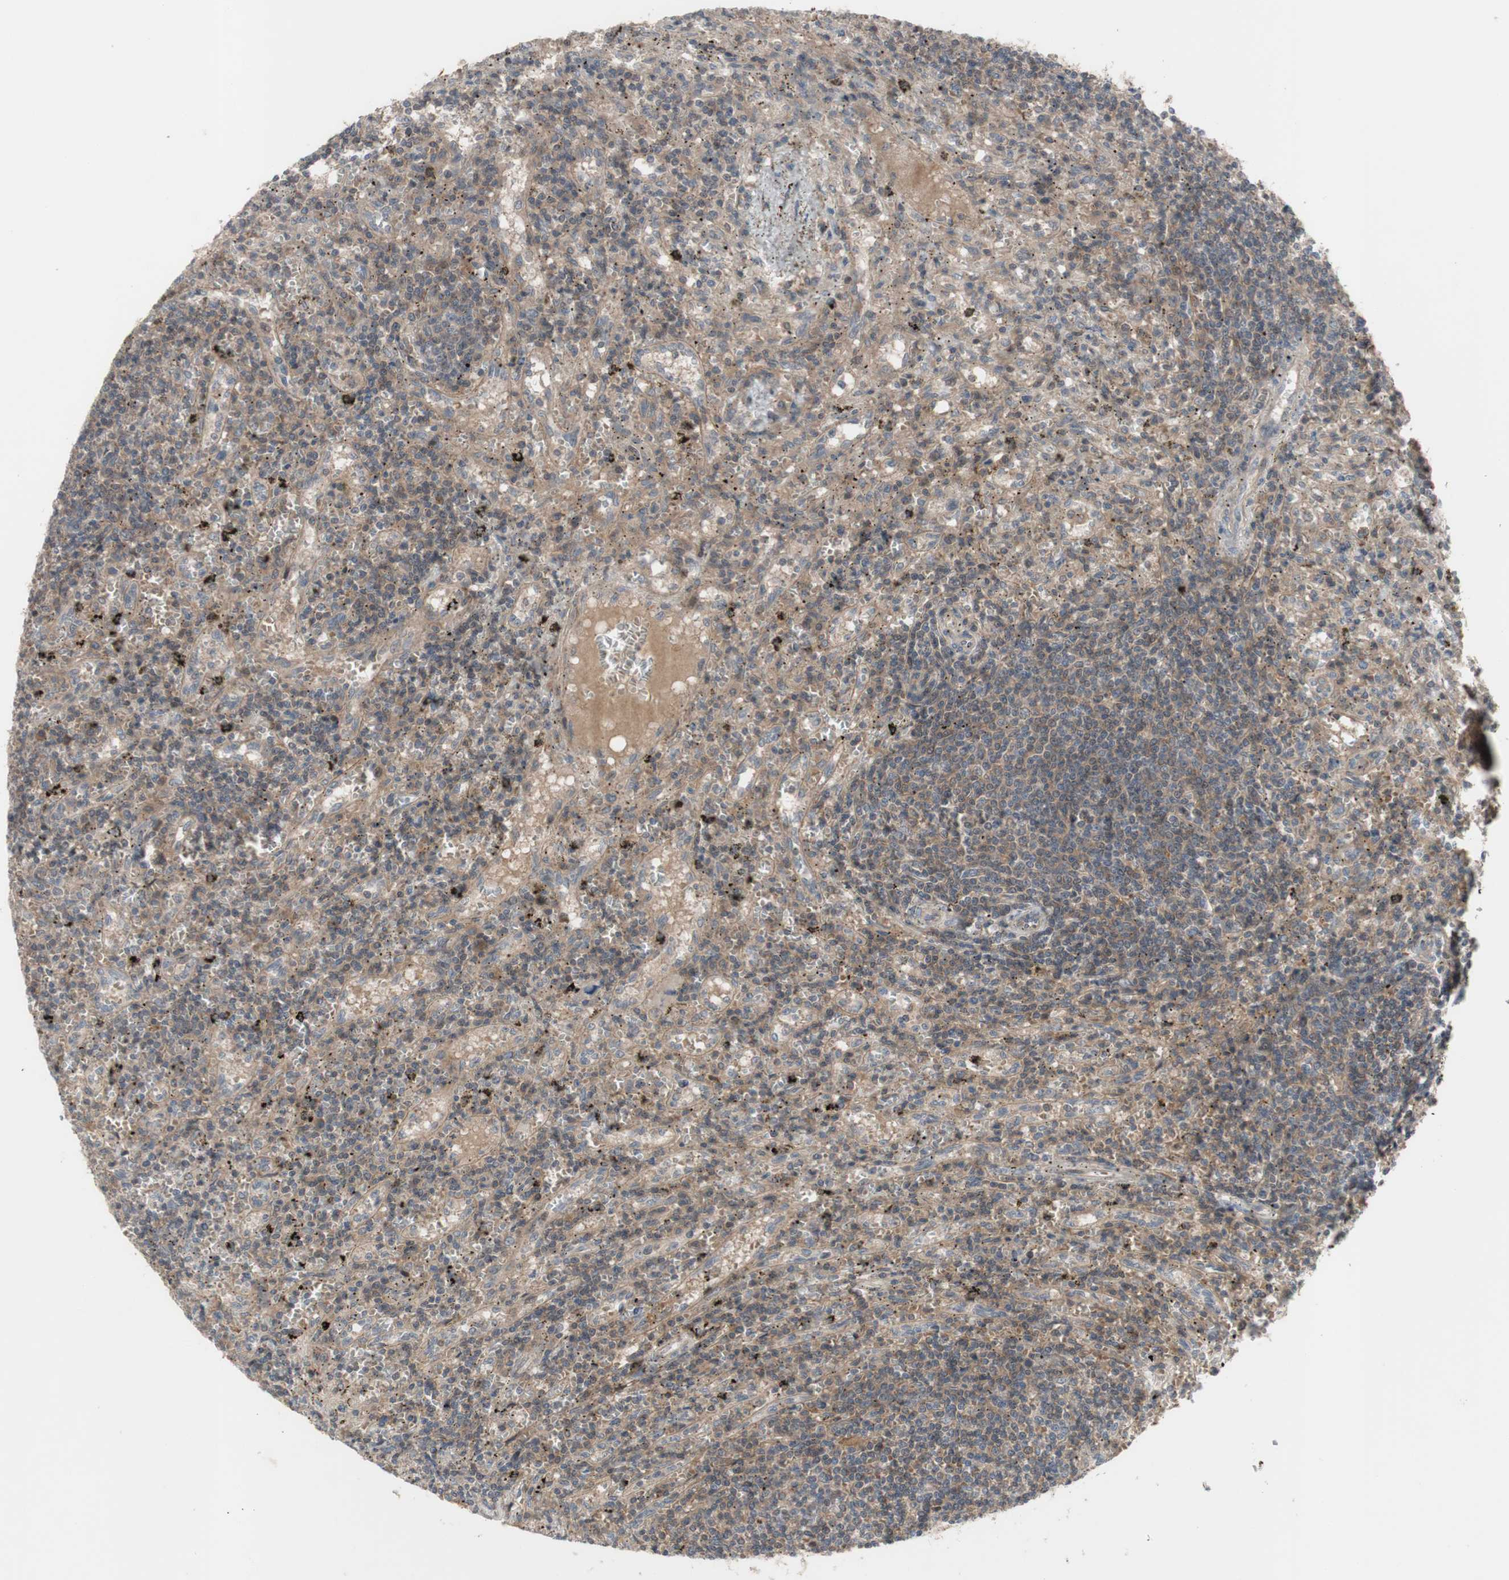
{"staining": {"intensity": "weak", "quantity": ">75%", "location": "cytoplasmic/membranous"}, "tissue": "lymphoma", "cell_type": "Tumor cells", "image_type": "cancer", "snomed": [{"axis": "morphology", "description": "Malignant lymphoma, non-Hodgkin's type, Low grade"}, {"axis": "topography", "description": "Spleen"}], "caption": "Immunohistochemistry (IHC) histopathology image of human malignant lymphoma, non-Hodgkin's type (low-grade) stained for a protein (brown), which exhibits low levels of weak cytoplasmic/membranous staining in approximately >75% of tumor cells.", "gene": "OAZ1", "patient": {"sex": "male", "age": 76}}